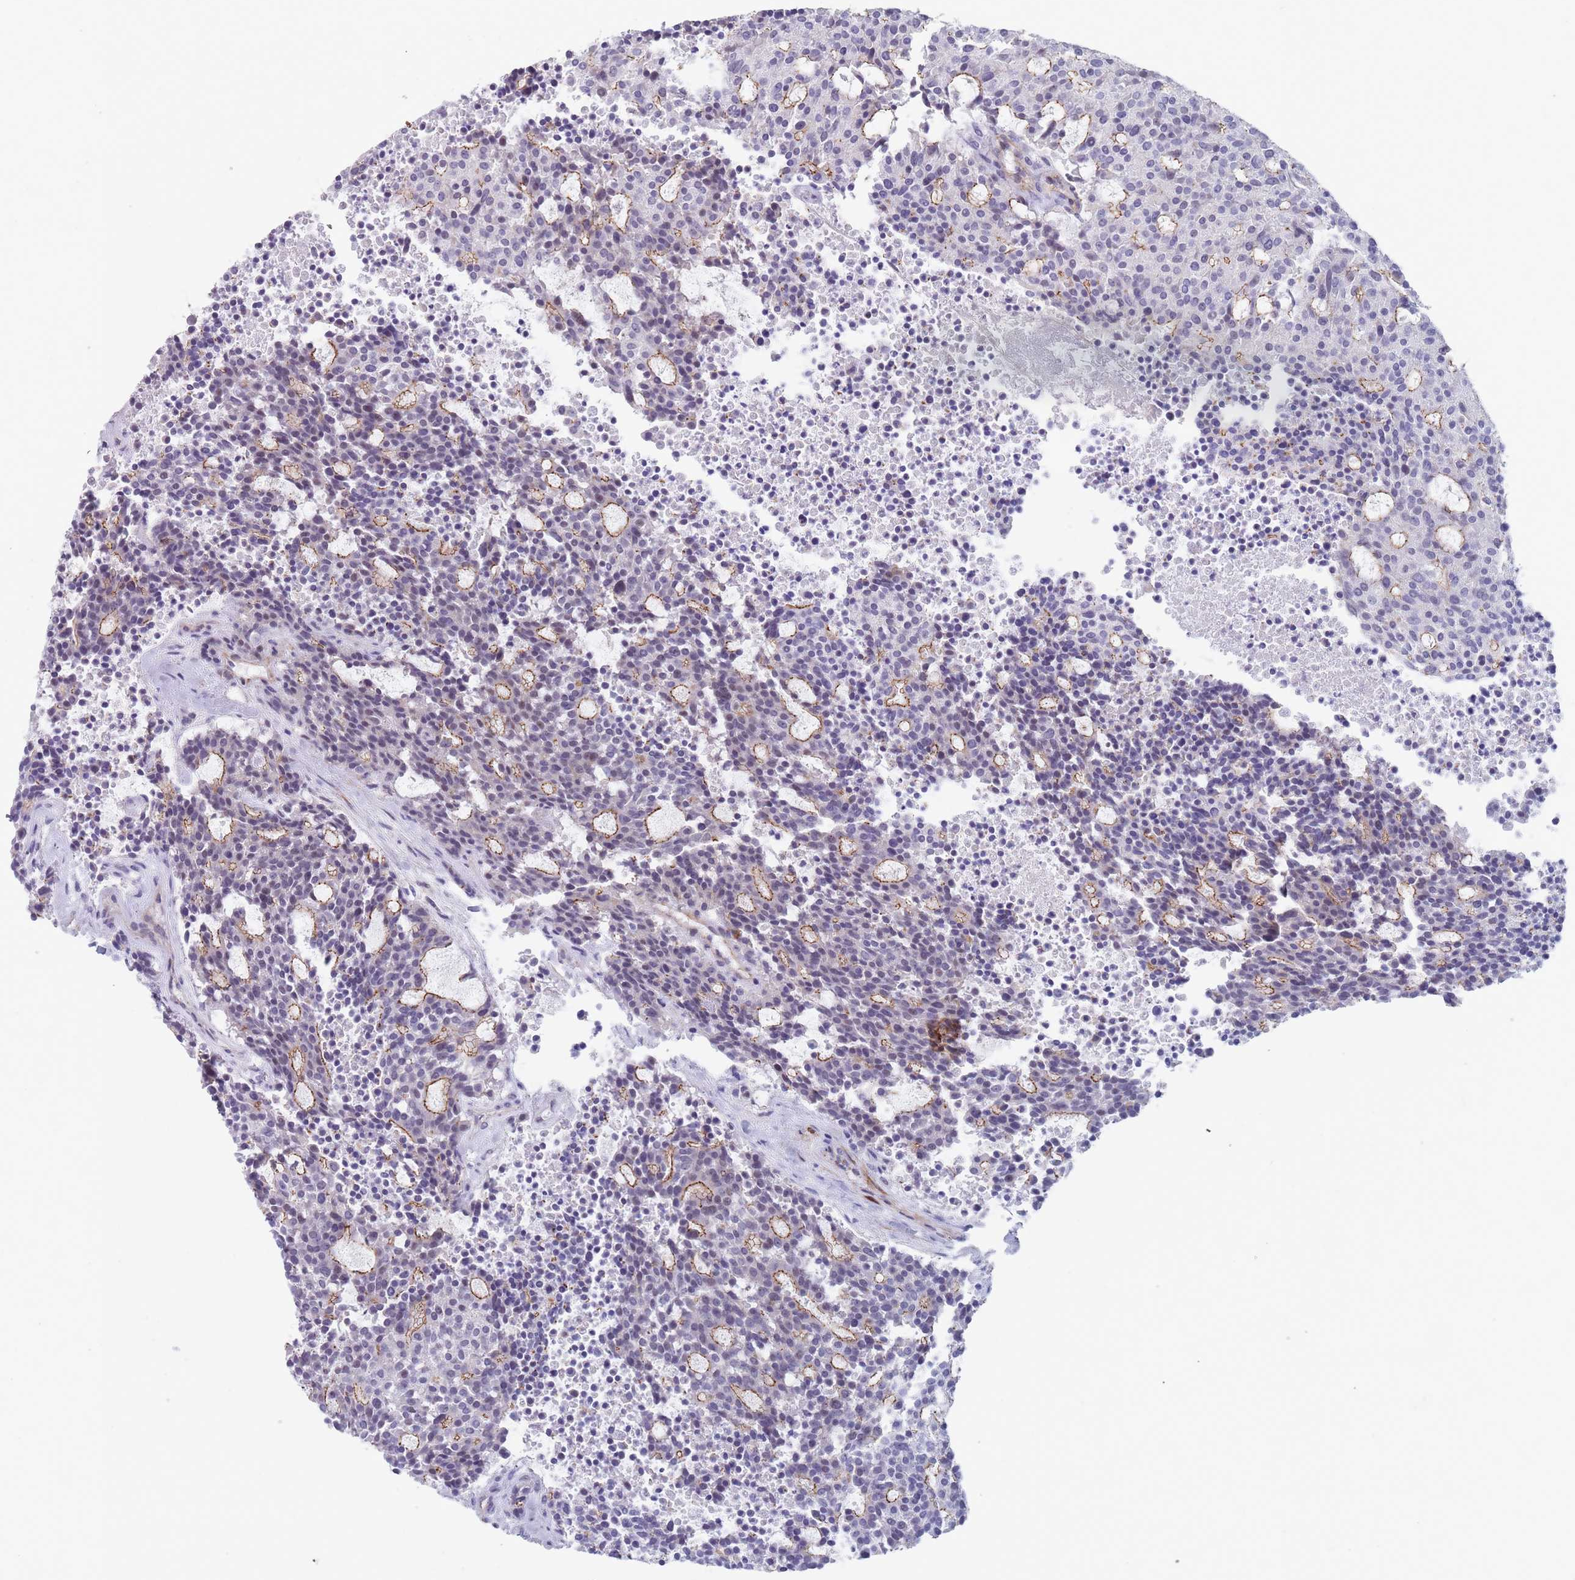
{"staining": {"intensity": "moderate", "quantity": "<25%", "location": "cytoplasmic/membranous"}, "tissue": "carcinoid", "cell_type": "Tumor cells", "image_type": "cancer", "snomed": [{"axis": "morphology", "description": "Carcinoid, malignant, NOS"}, {"axis": "topography", "description": "Pancreas"}], "caption": "Immunohistochemistry (IHC) staining of malignant carcinoid, which displays low levels of moderate cytoplasmic/membranous expression in approximately <25% of tumor cells indicating moderate cytoplasmic/membranous protein positivity. The staining was performed using DAB (brown) for protein detection and nuclei were counterstained in hematoxylin (blue).", "gene": "OR5A2", "patient": {"sex": "female", "age": 54}}